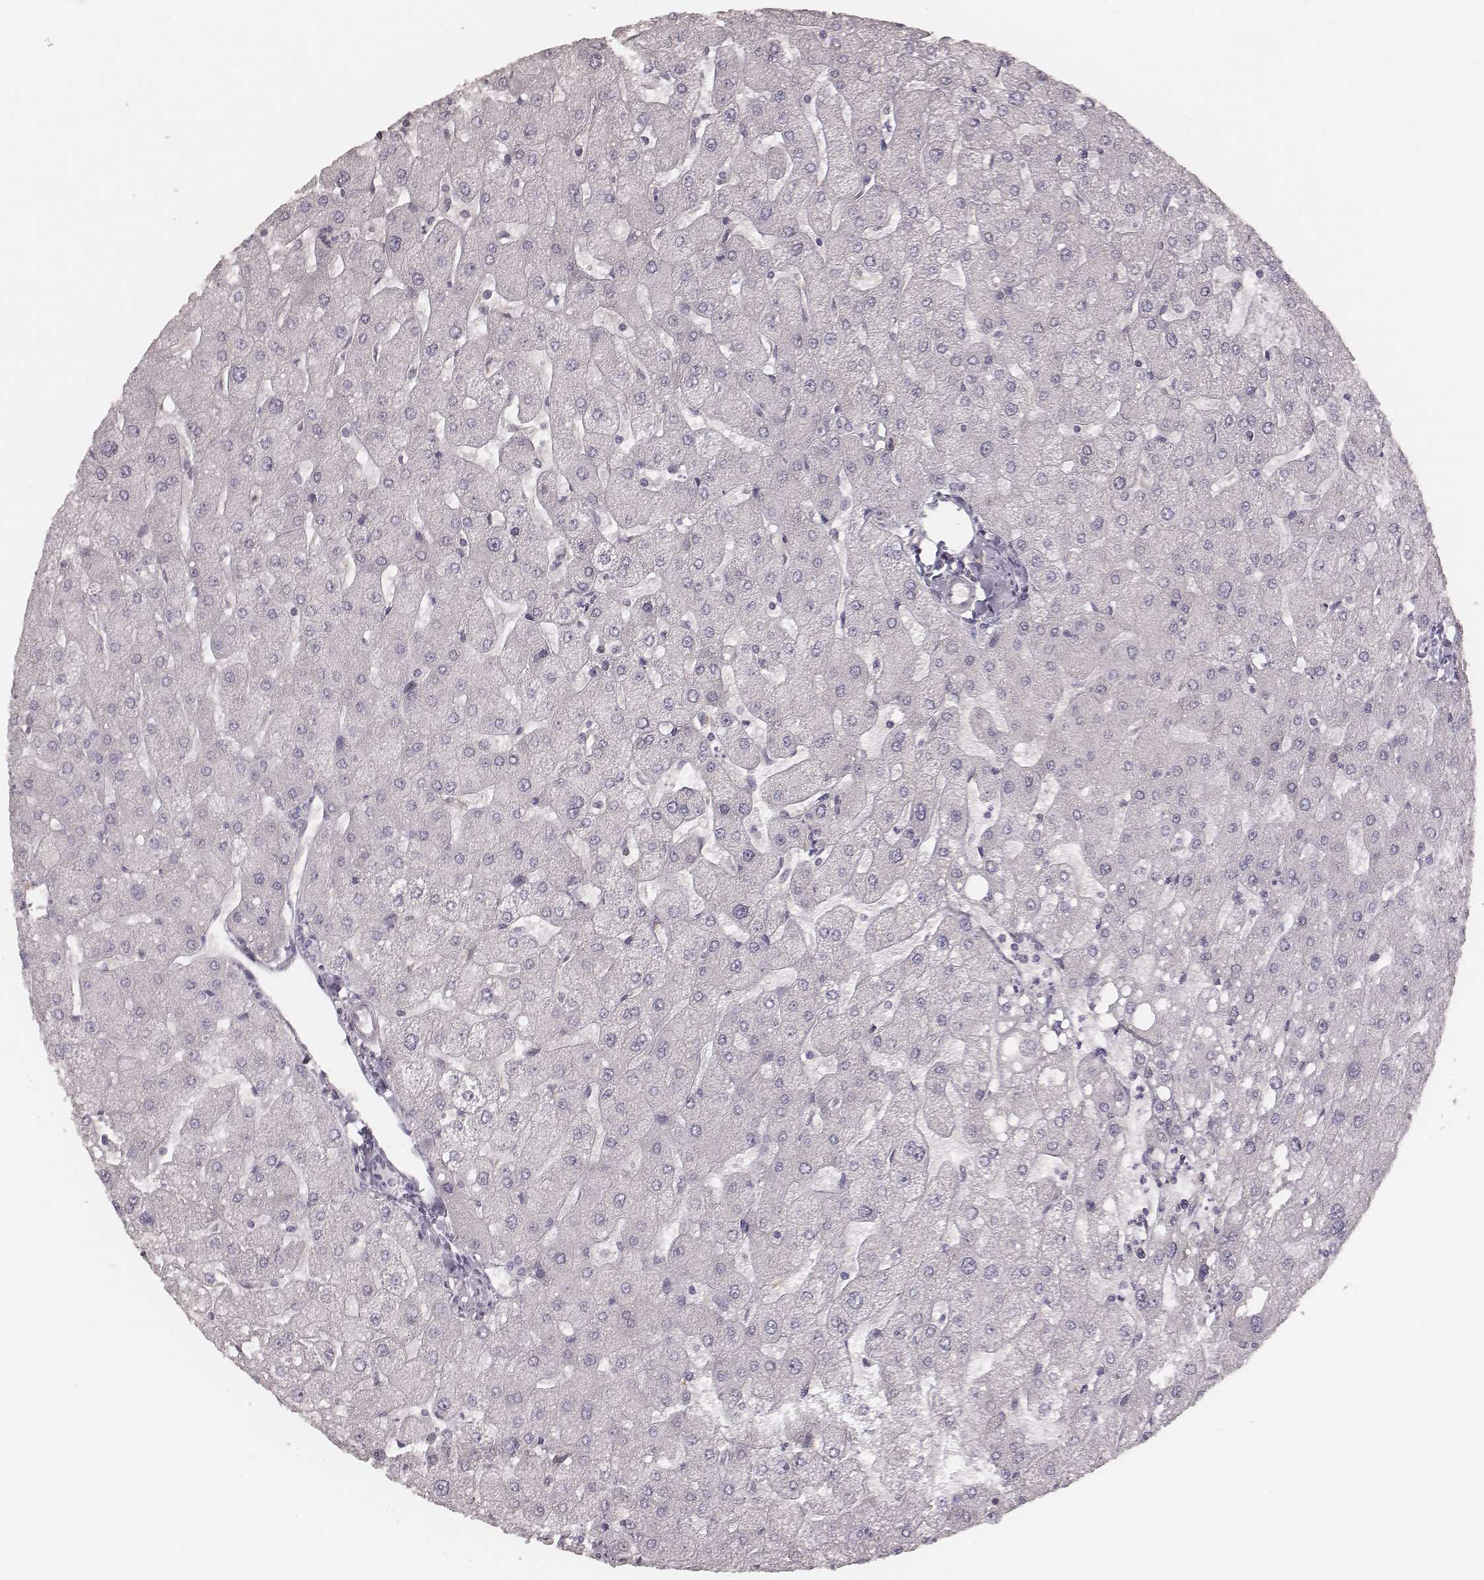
{"staining": {"intensity": "negative", "quantity": "none", "location": "none"}, "tissue": "liver", "cell_type": "Cholangiocytes", "image_type": "normal", "snomed": [{"axis": "morphology", "description": "Normal tissue, NOS"}, {"axis": "topography", "description": "Liver"}], "caption": "DAB (3,3'-diaminobenzidine) immunohistochemical staining of normal liver reveals no significant expression in cholangiocytes.", "gene": "MSX1", "patient": {"sex": "male", "age": 67}}